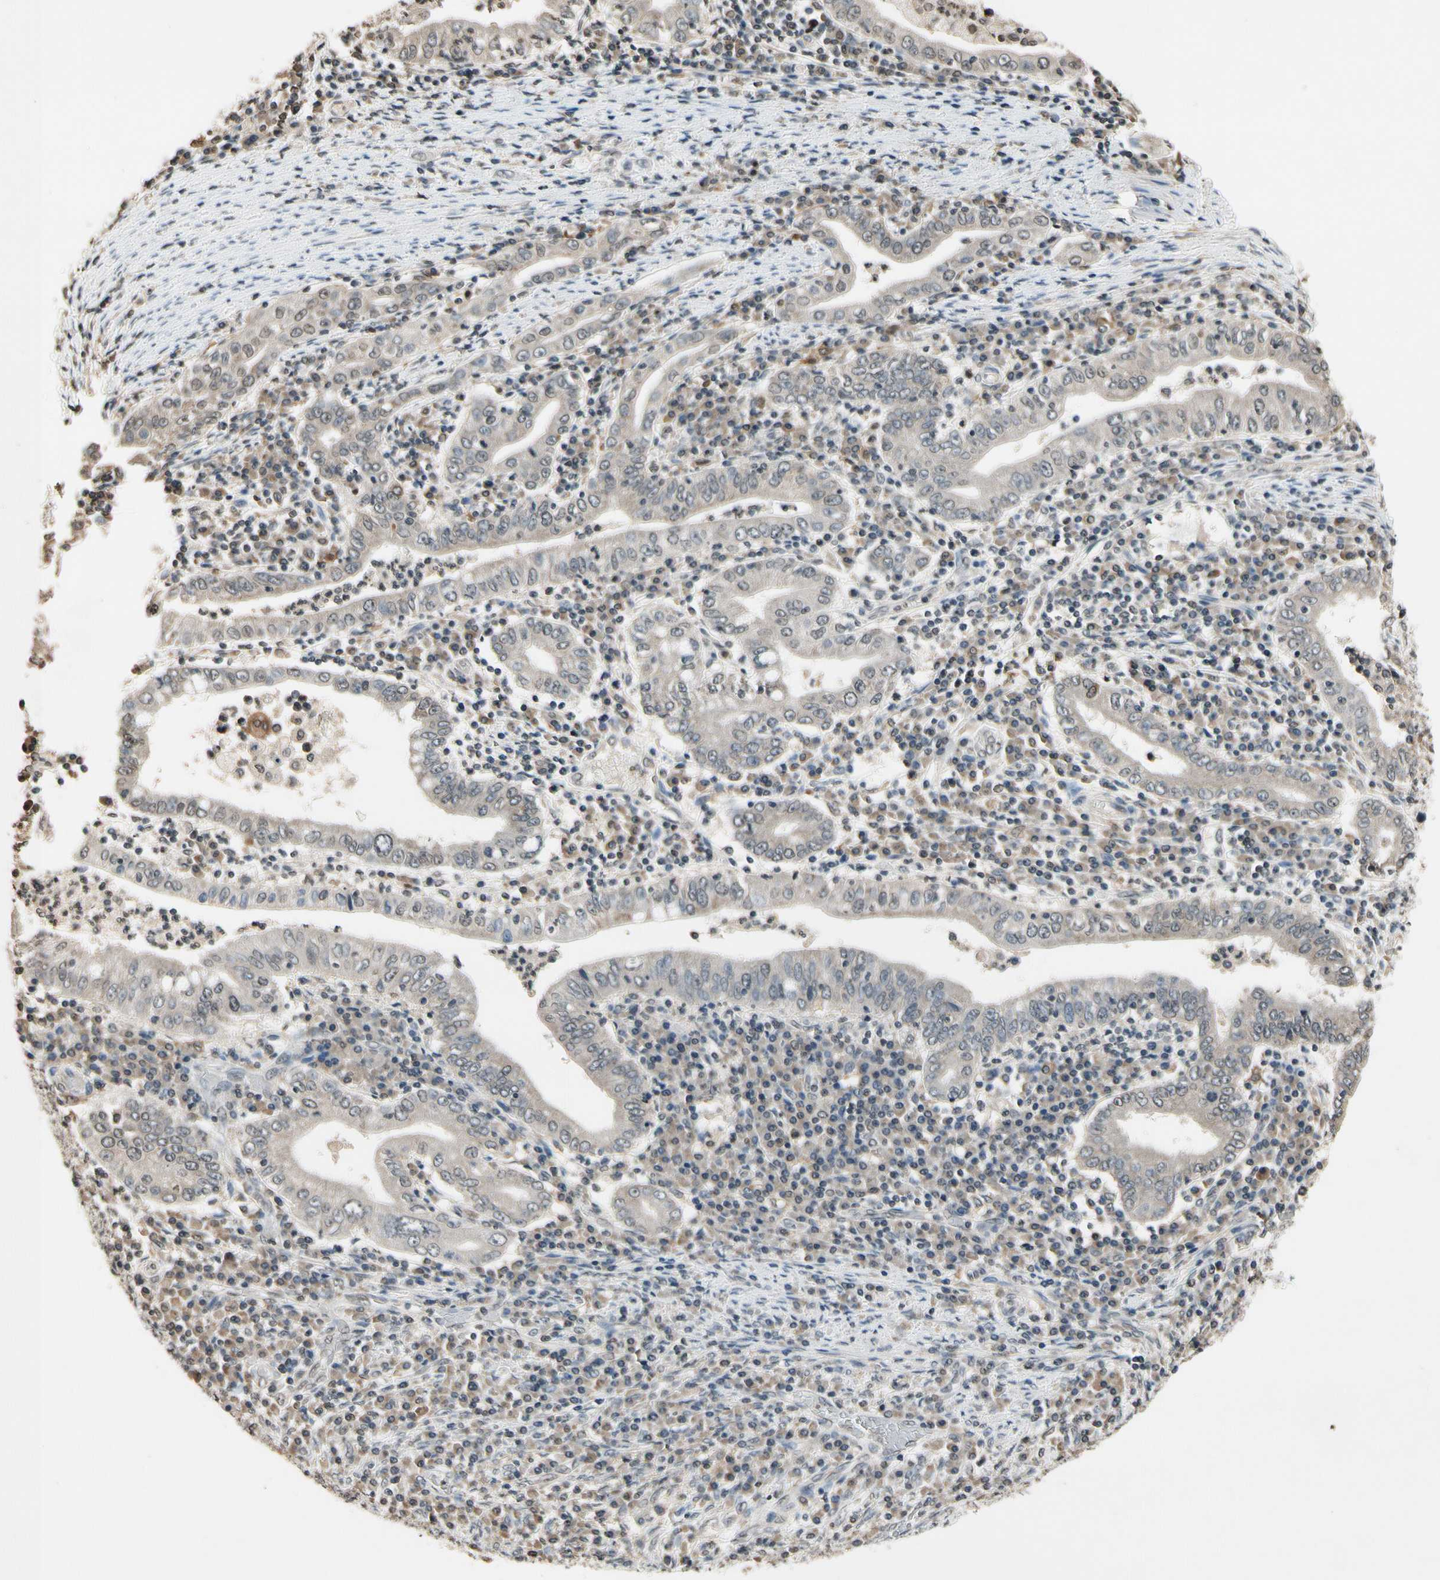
{"staining": {"intensity": "weak", "quantity": ">75%", "location": "cytoplasmic/membranous"}, "tissue": "stomach cancer", "cell_type": "Tumor cells", "image_type": "cancer", "snomed": [{"axis": "morphology", "description": "Normal tissue, NOS"}, {"axis": "morphology", "description": "Adenocarcinoma, NOS"}, {"axis": "topography", "description": "Esophagus"}, {"axis": "topography", "description": "Stomach, upper"}, {"axis": "topography", "description": "Peripheral nerve tissue"}], "caption": "About >75% of tumor cells in stomach cancer show weak cytoplasmic/membranous protein staining as visualized by brown immunohistochemical staining.", "gene": "GCLC", "patient": {"sex": "male", "age": 62}}